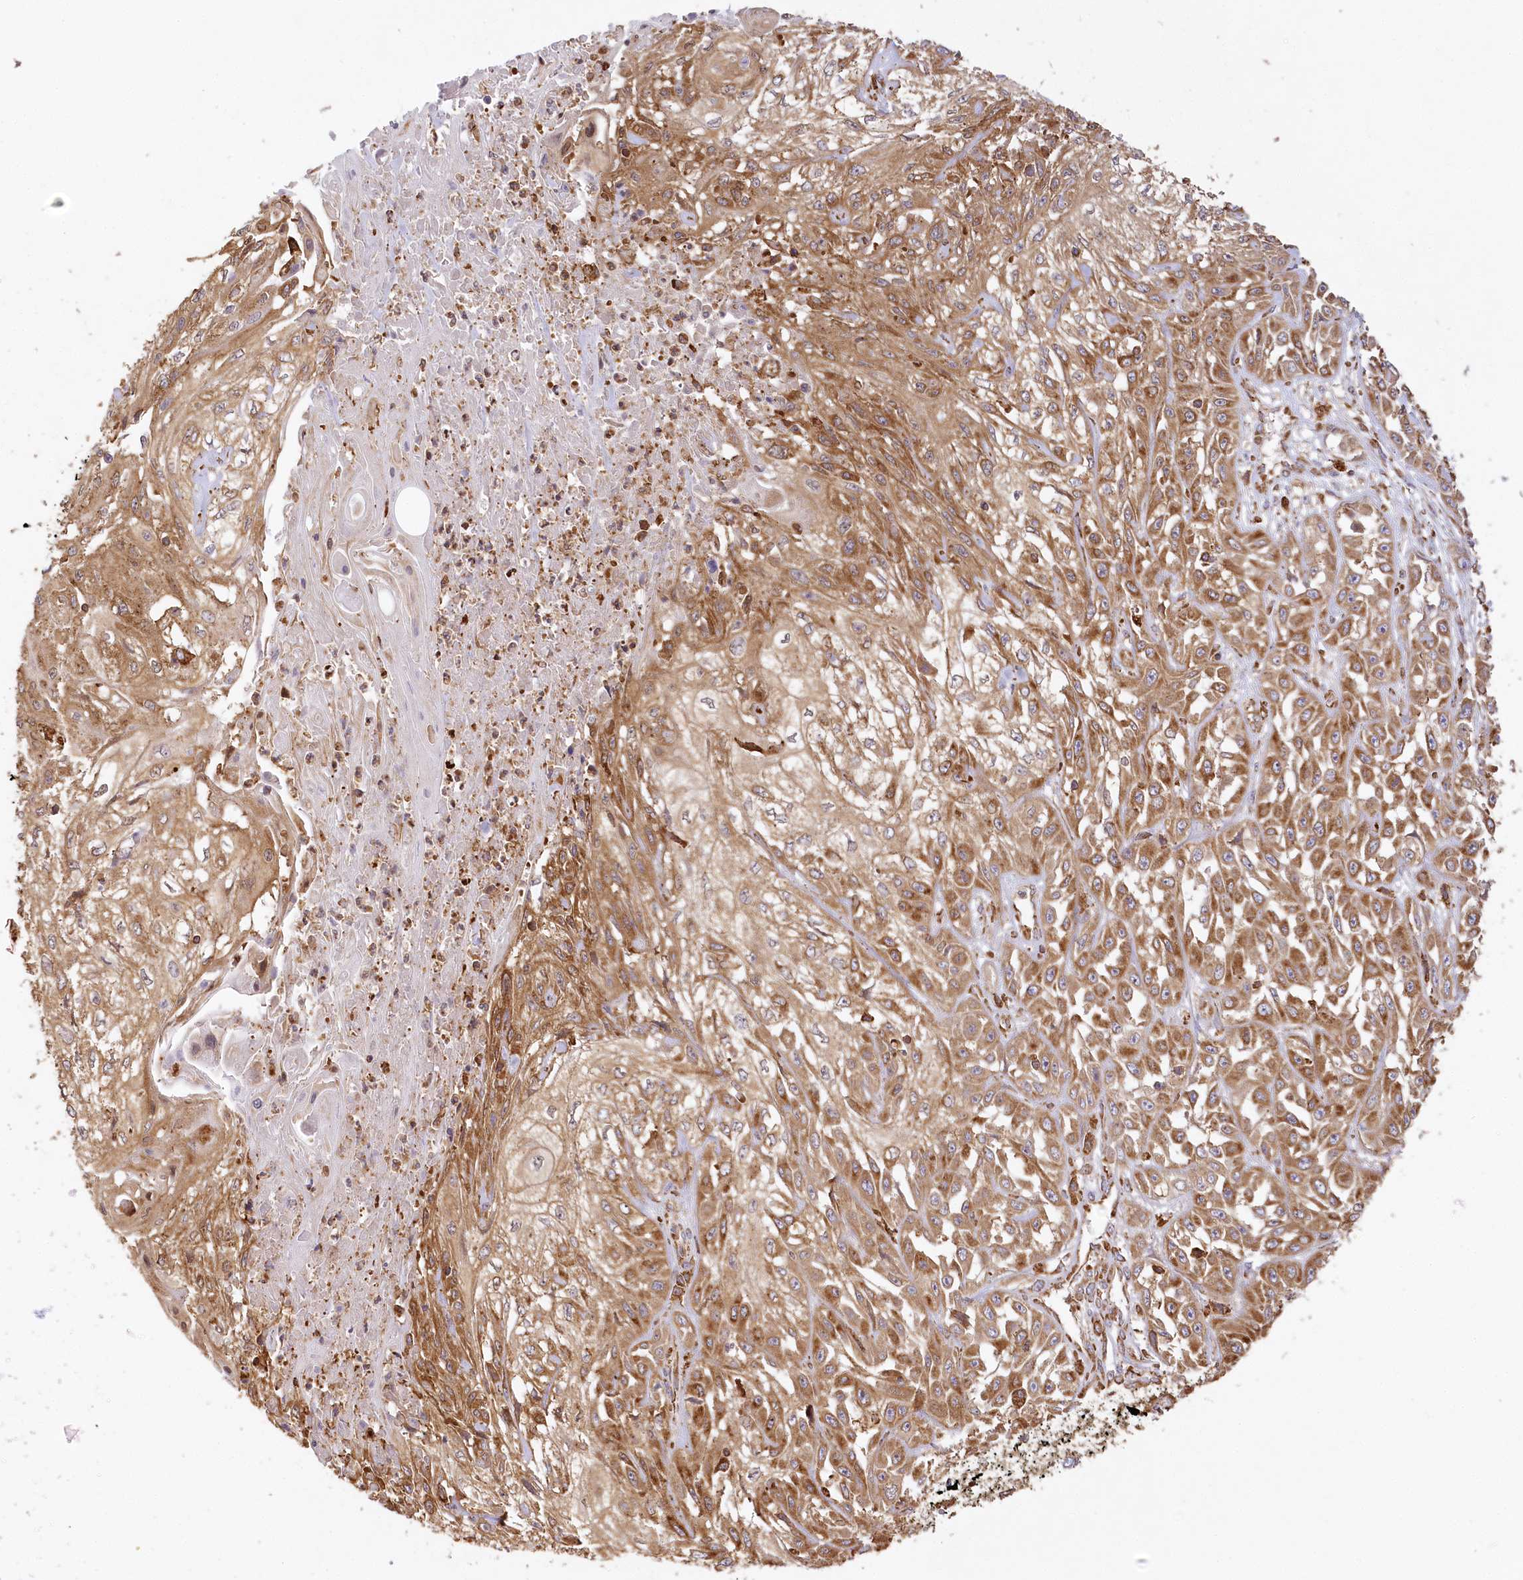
{"staining": {"intensity": "moderate", "quantity": ">75%", "location": "cytoplasmic/membranous"}, "tissue": "skin cancer", "cell_type": "Tumor cells", "image_type": "cancer", "snomed": [{"axis": "morphology", "description": "Squamous cell carcinoma, NOS"}, {"axis": "morphology", "description": "Squamous cell carcinoma, metastatic, NOS"}, {"axis": "topography", "description": "Skin"}, {"axis": "topography", "description": "Lymph node"}], "caption": "Tumor cells show moderate cytoplasmic/membranous positivity in about >75% of cells in metastatic squamous cell carcinoma (skin). The staining is performed using DAB (3,3'-diaminobenzidine) brown chromogen to label protein expression. The nuclei are counter-stained blue using hematoxylin.", "gene": "ACAP2", "patient": {"sex": "male", "age": 75}}